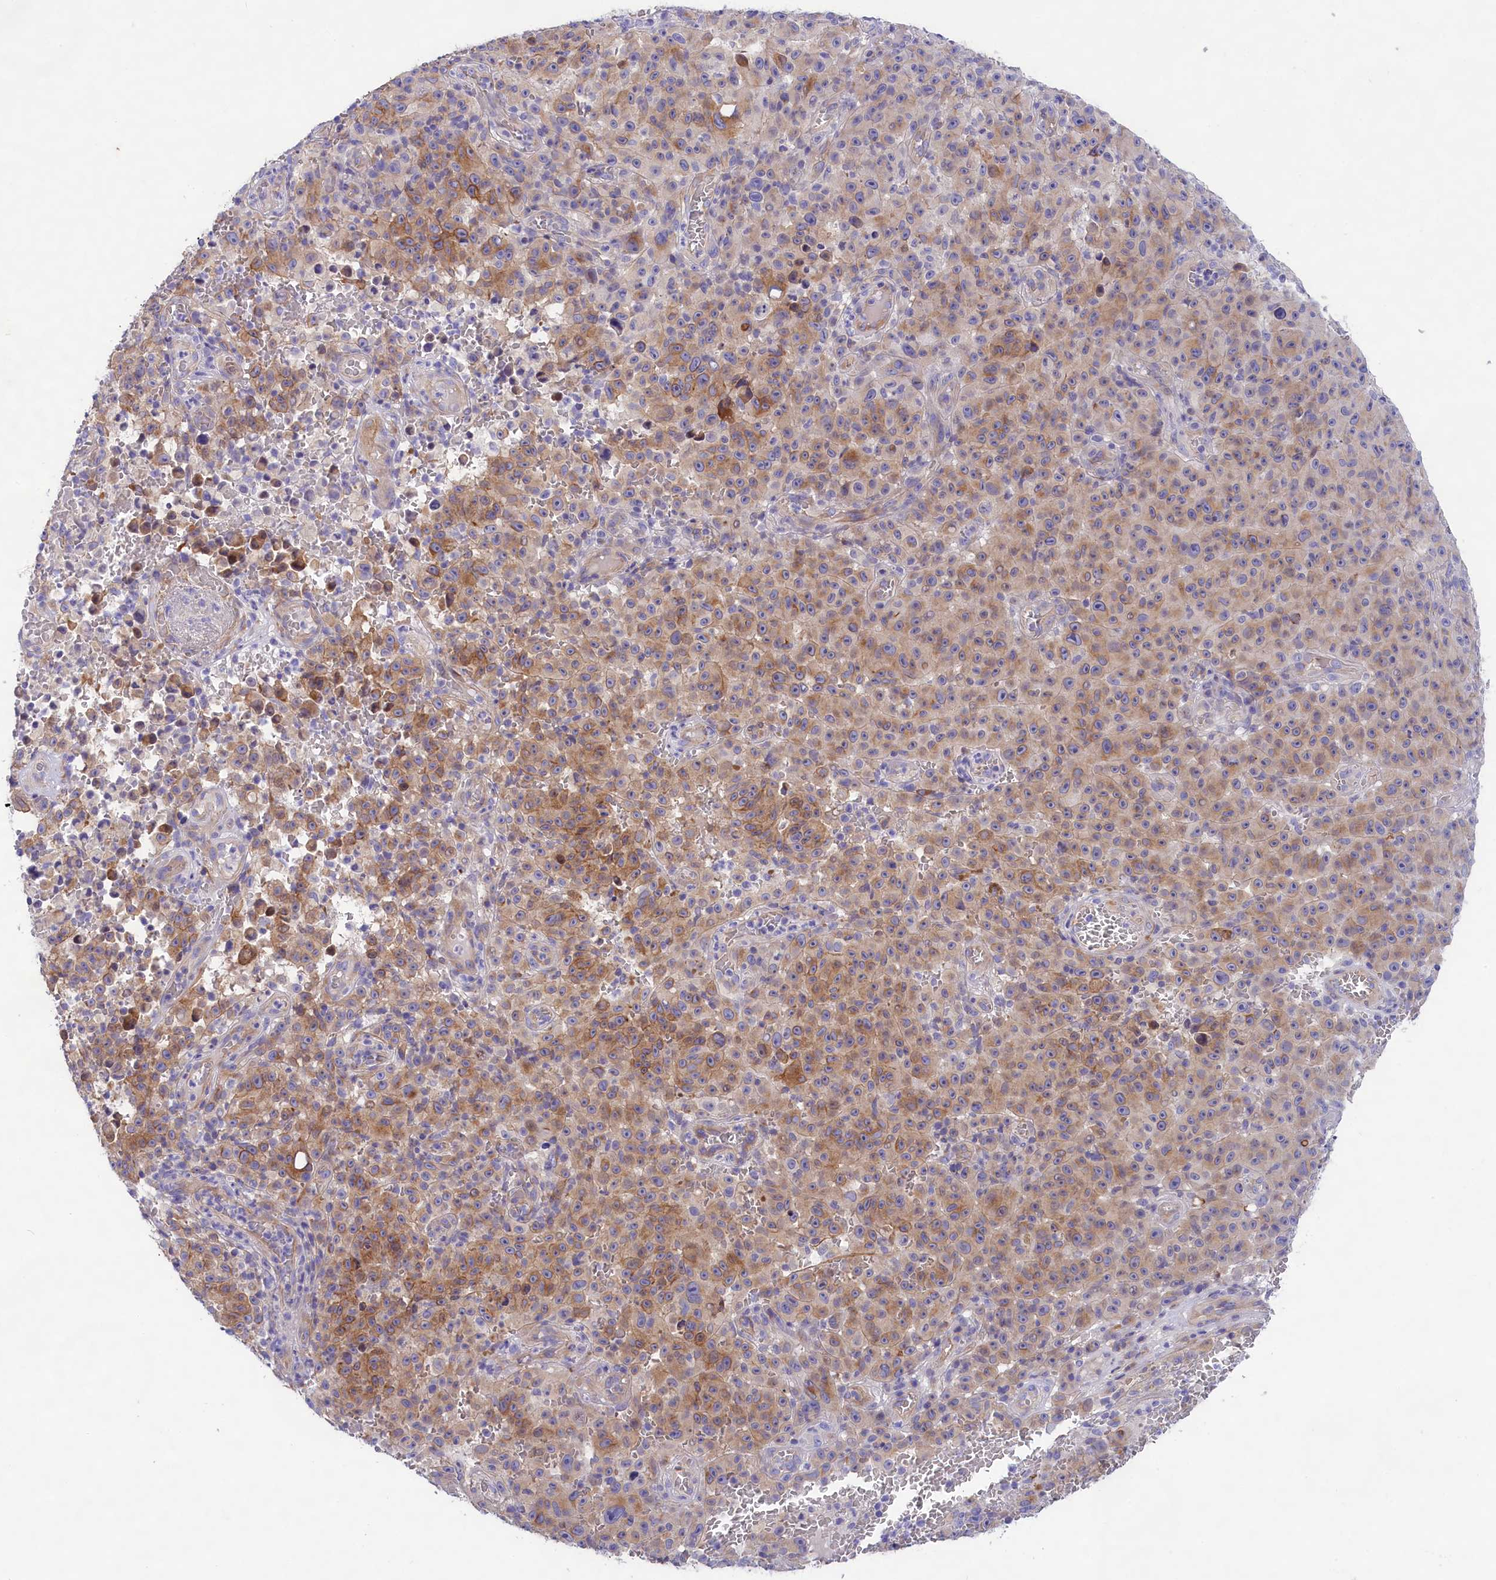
{"staining": {"intensity": "moderate", "quantity": "25%-75%", "location": "cytoplasmic/membranous"}, "tissue": "melanoma", "cell_type": "Tumor cells", "image_type": "cancer", "snomed": [{"axis": "morphology", "description": "Malignant melanoma, NOS"}, {"axis": "topography", "description": "Skin"}], "caption": "DAB immunohistochemical staining of malignant melanoma displays moderate cytoplasmic/membranous protein positivity in approximately 25%-75% of tumor cells.", "gene": "PPP1R13L", "patient": {"sex": "female", "age": 82}}